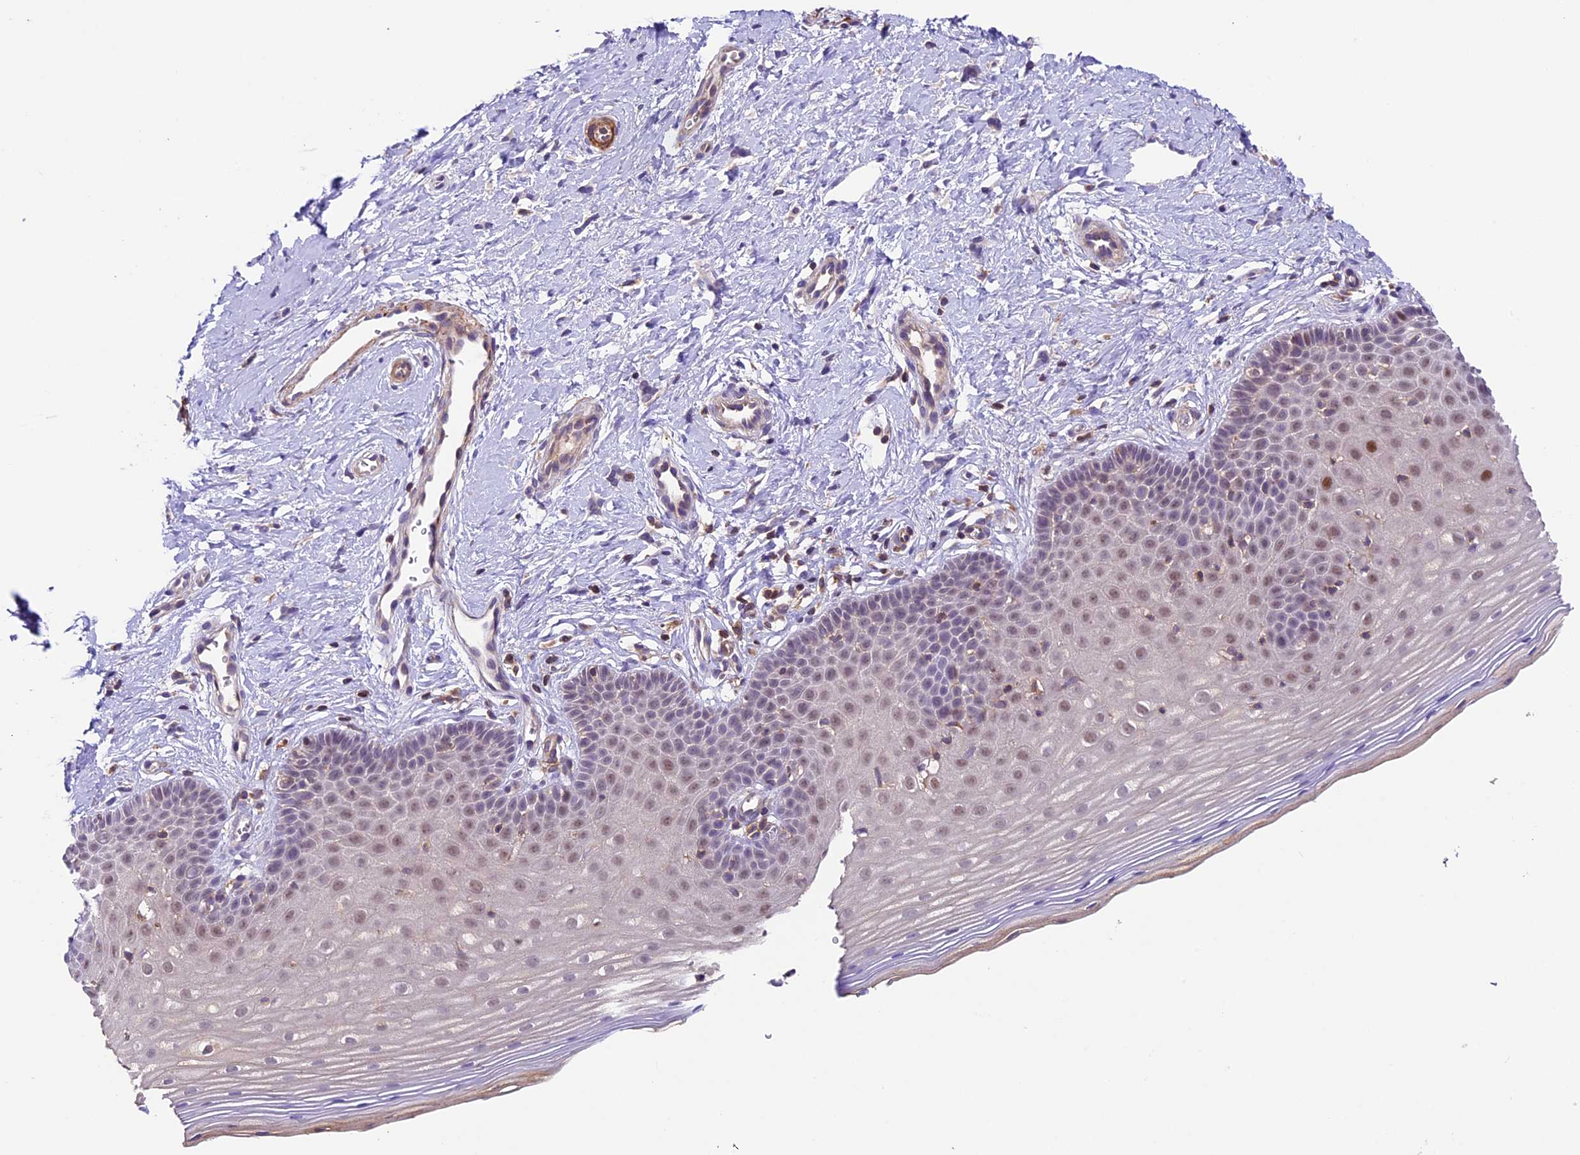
{"staining": {"intensity": "weak", "quantity": "<25%", "location": "cytoplasmic/membranous"}, "tissue": "cervix", "cell_type": "Glandular cells", "image_type": "normal", "snomed": [{"axis": "morphology", "description": "Normal tissue, NOS"}, {"axis": "topography", "description": "Cervix"}], "caption": "The photomicrograph exhibits no significant expression in glandular cells of cervix. Brightfield microscopy of immunohistochemistry (IHC) stained with DAB (3,3'-diaminobenzidine) (brown) and hematoxylin (blue), captured at high magnification.", "gene": "TBC1D1", "patient": {"sex": "female", "age": 36}}